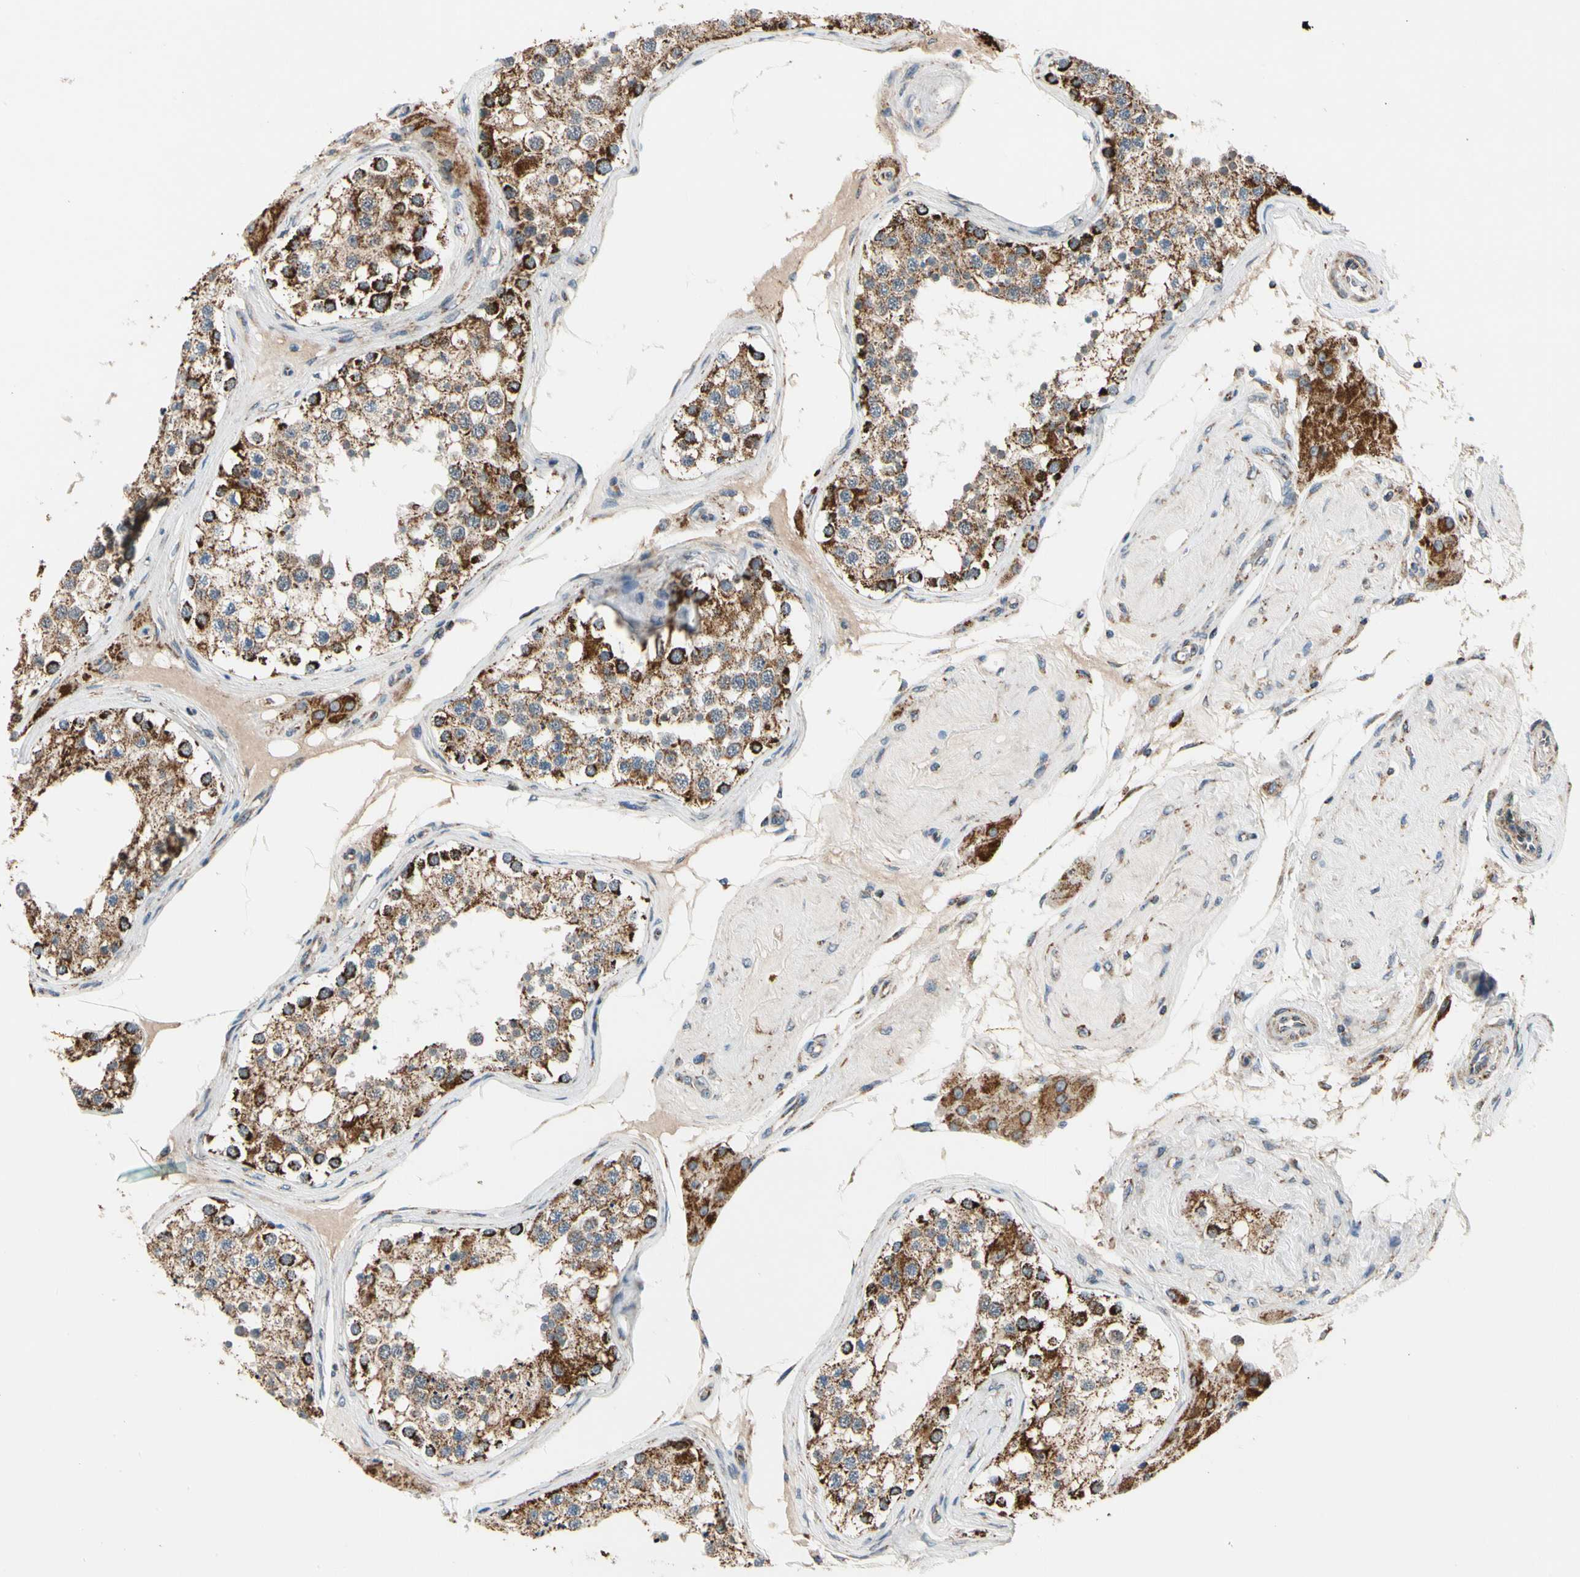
{"staining": {"intensity": "strong", "quantity": ">75%", "location": "cytoplasmic/membranous"}, "tissue": "testis", "cell_type": "Cells in seminiferous ducts", "image_type": "normal", "snomed": [{"axis": "morphology", "description": "Normal tissue, NOS"}, {"axis": "topography", "description": "Testis"}], "caption": "Immunohistochemistry histopathology image of normal testis: human testis stained using immunohistochemistry shows high levels of strong protein expression localized specifically in the cytoplasmic/membranous of cells in seminiferous ducts, appearing as a cytoplasmic/membranous brown color.", "gene": "KHDC4", "patient": {"sex": "male", "age": 68}}